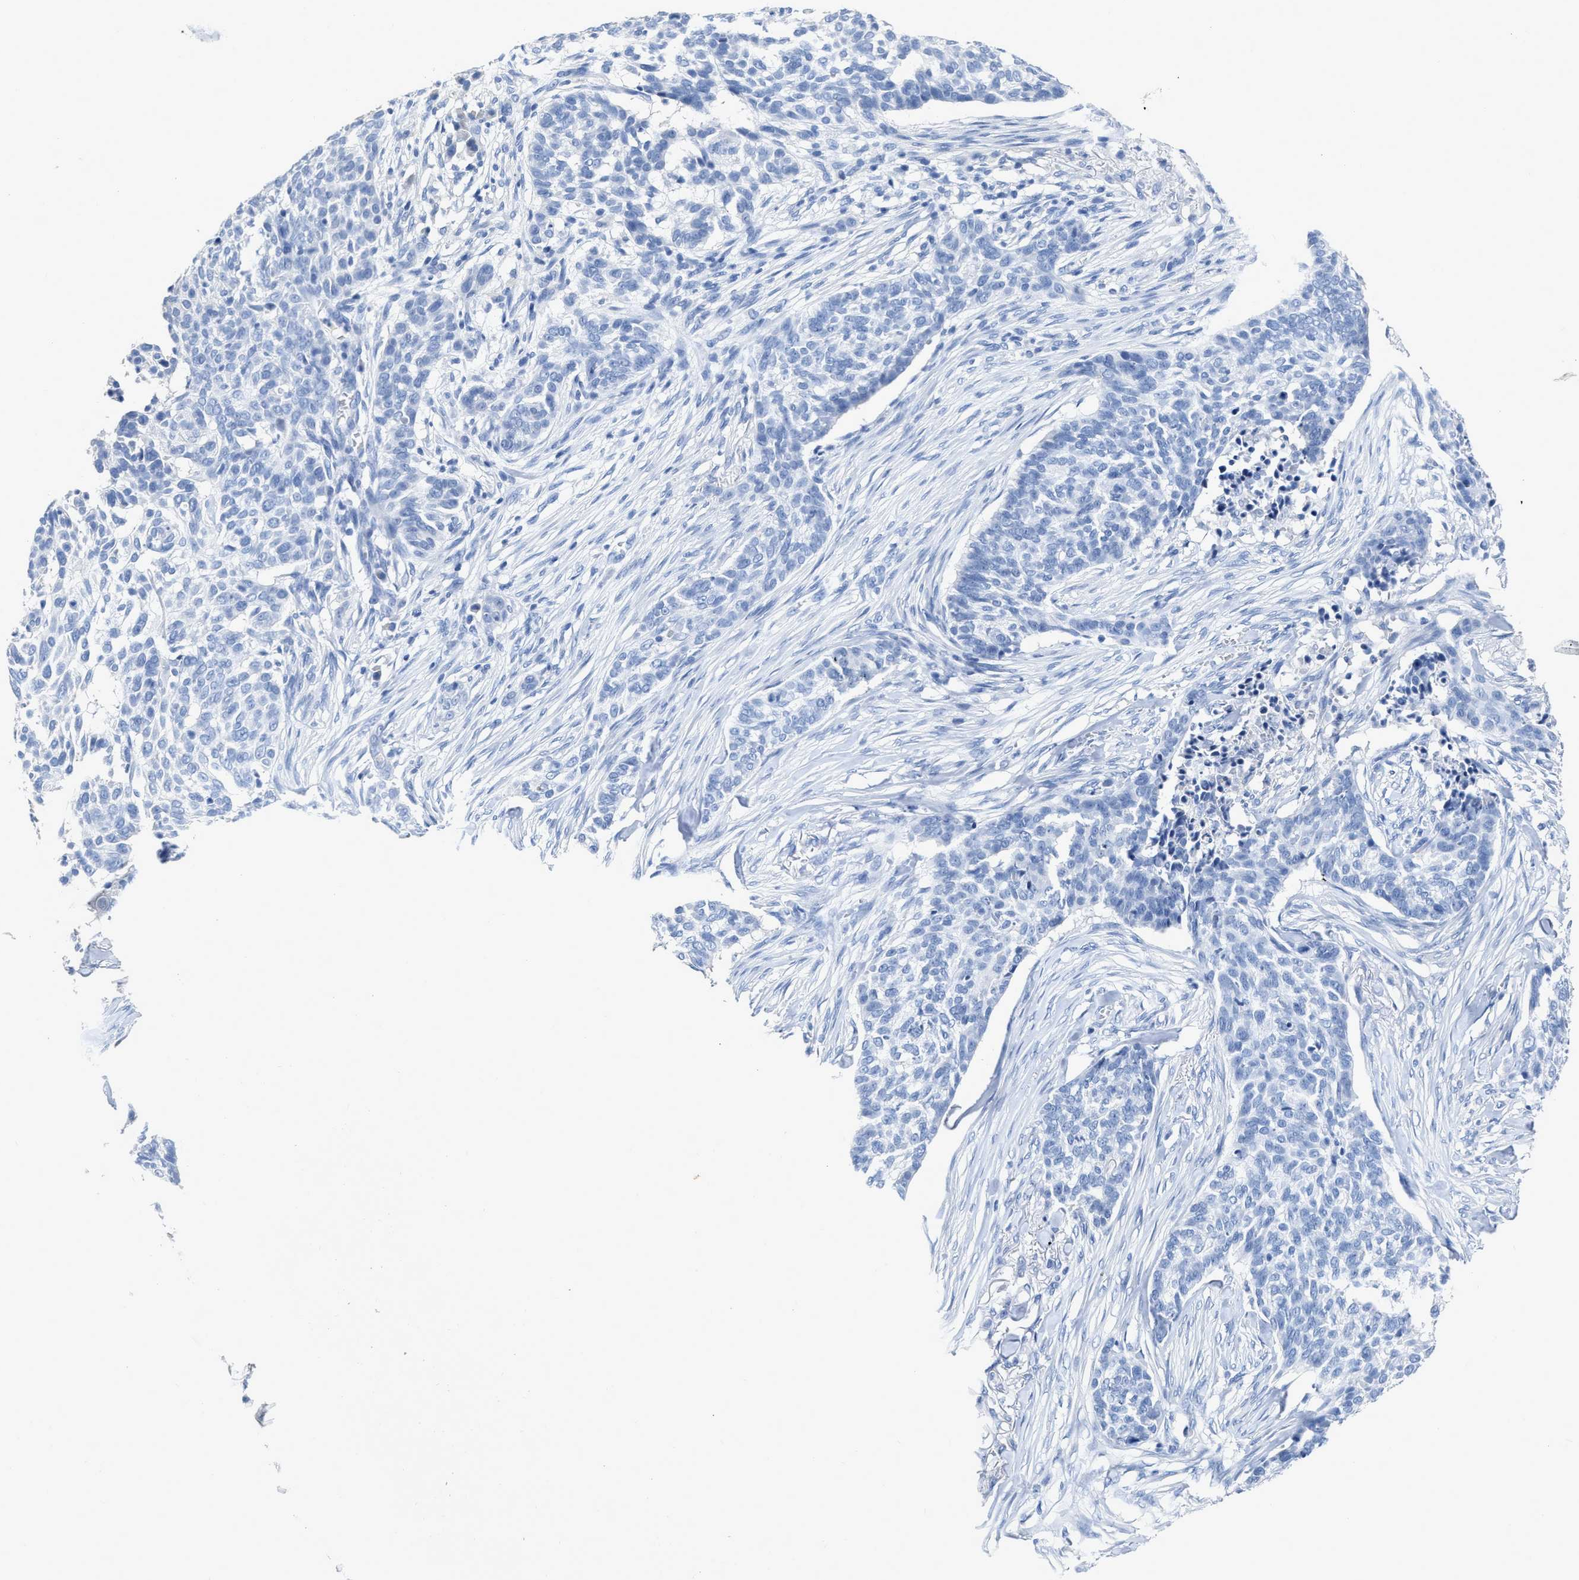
{"staining": {"intensity": "negative", "quantity": "none", "location": "none"}, "tissue": "skin cancer", "cell_type": "Tumor cells", "image_type": "cancer", "snomed": [{"axis": "morphology", "description": "Basal cell carcinoma"}, {"axis": "topography", "description": "Skin"}], "caption": "A photomicrograph of human basal cell carcinoma (skin) is negative for staining in tumor cells.", "gene": "CEACAM5", "patient": {"sex": "male", "age": 85}}